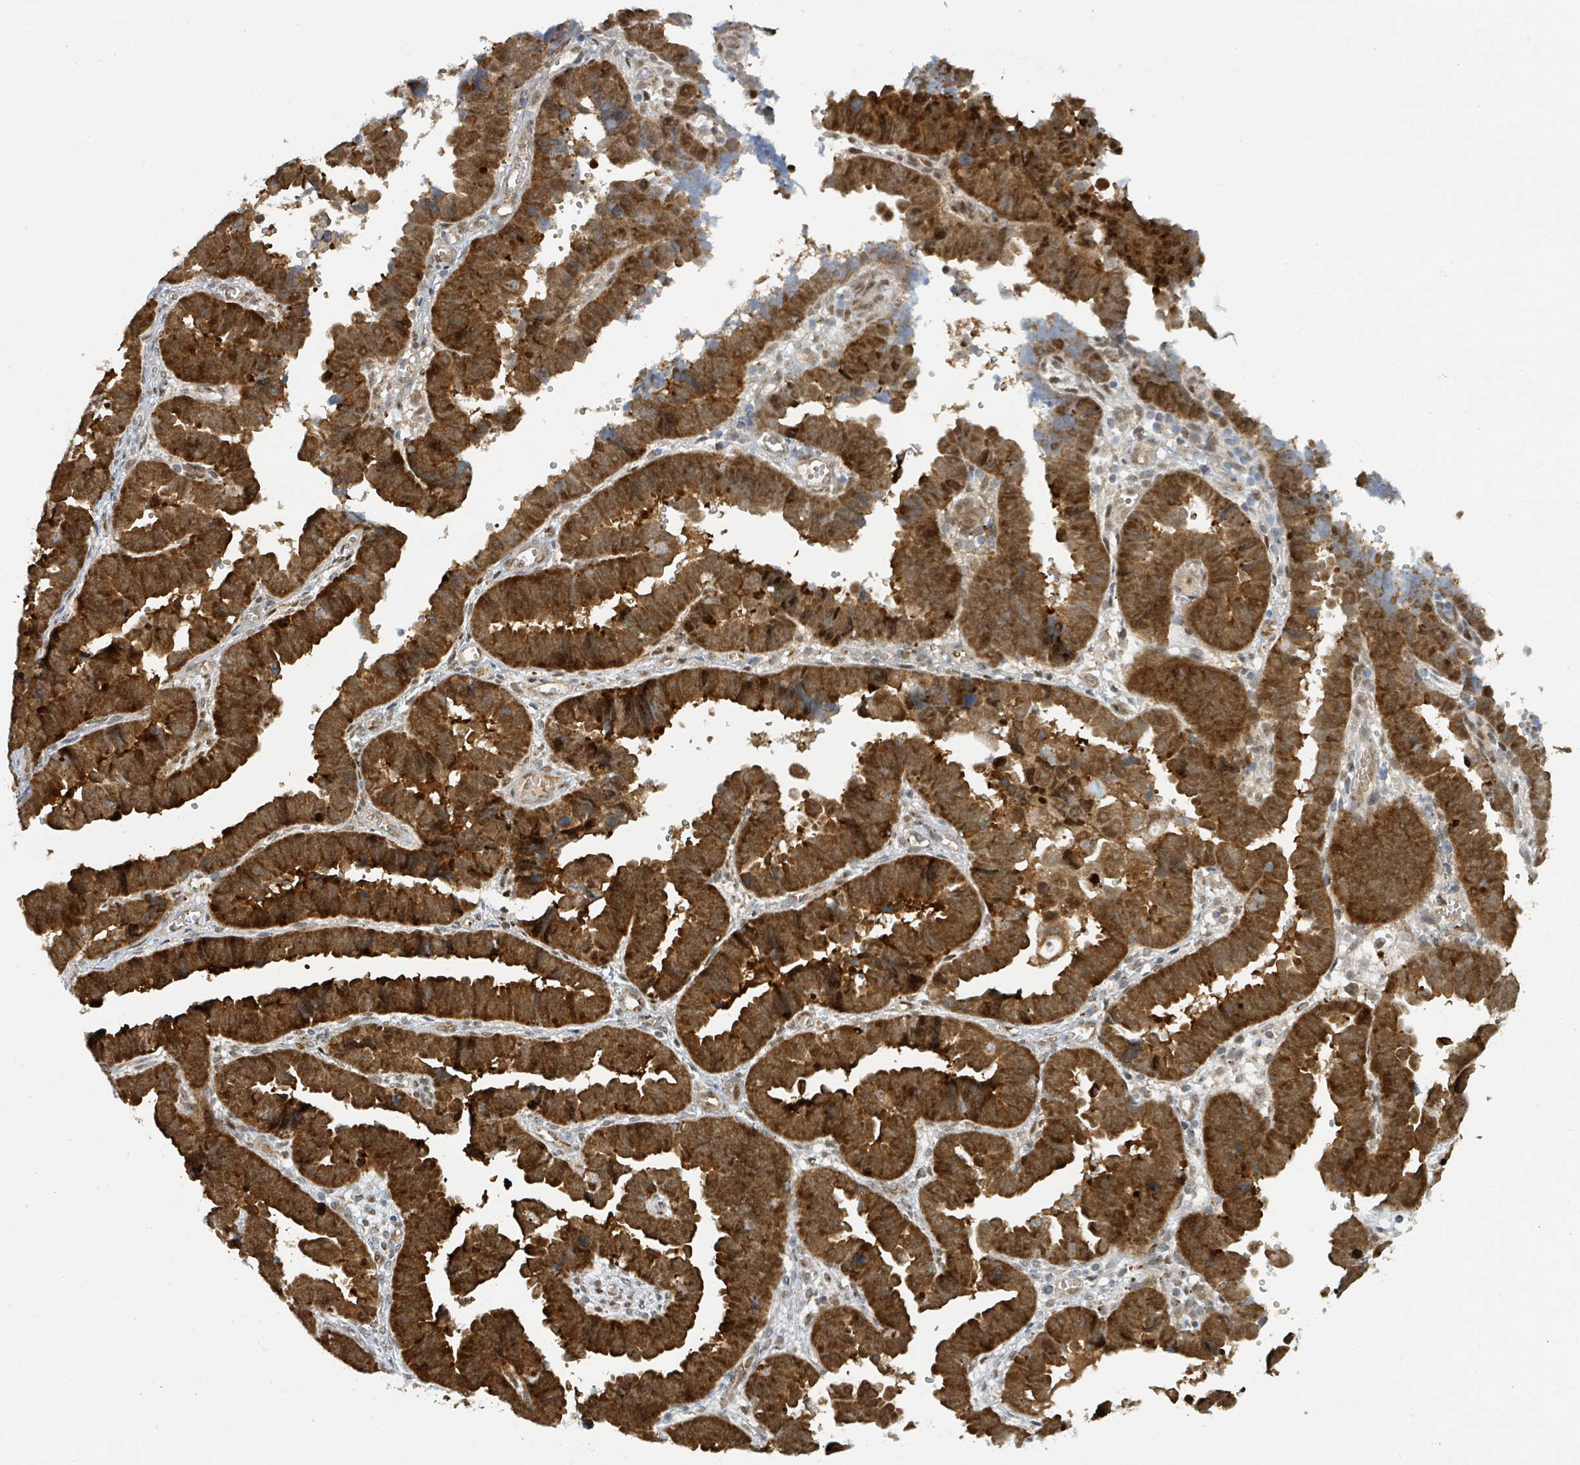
{"staining": {"intensity": "strong", "quantity": ">75%", "location": "cytoplasmic/membranous,nuclear"}, "tissue": "endometrial cancer", "cell_type": "Tumor cells", "image_type": "cancer", "snomed": [{"axis": "morphology", "description": "Adenocarcinoma, NOS"}, {"axis": "topography", "description": "Endometrium"}], "caption": "This is an image of IHC staining of adenocarcinoma (endometrial), which shows strong positivity in the cytoplasmic/membranous and nuclear of tumor cells.", "gene": "PSMB7", "patient": {"sex": "female", "age": 75}}